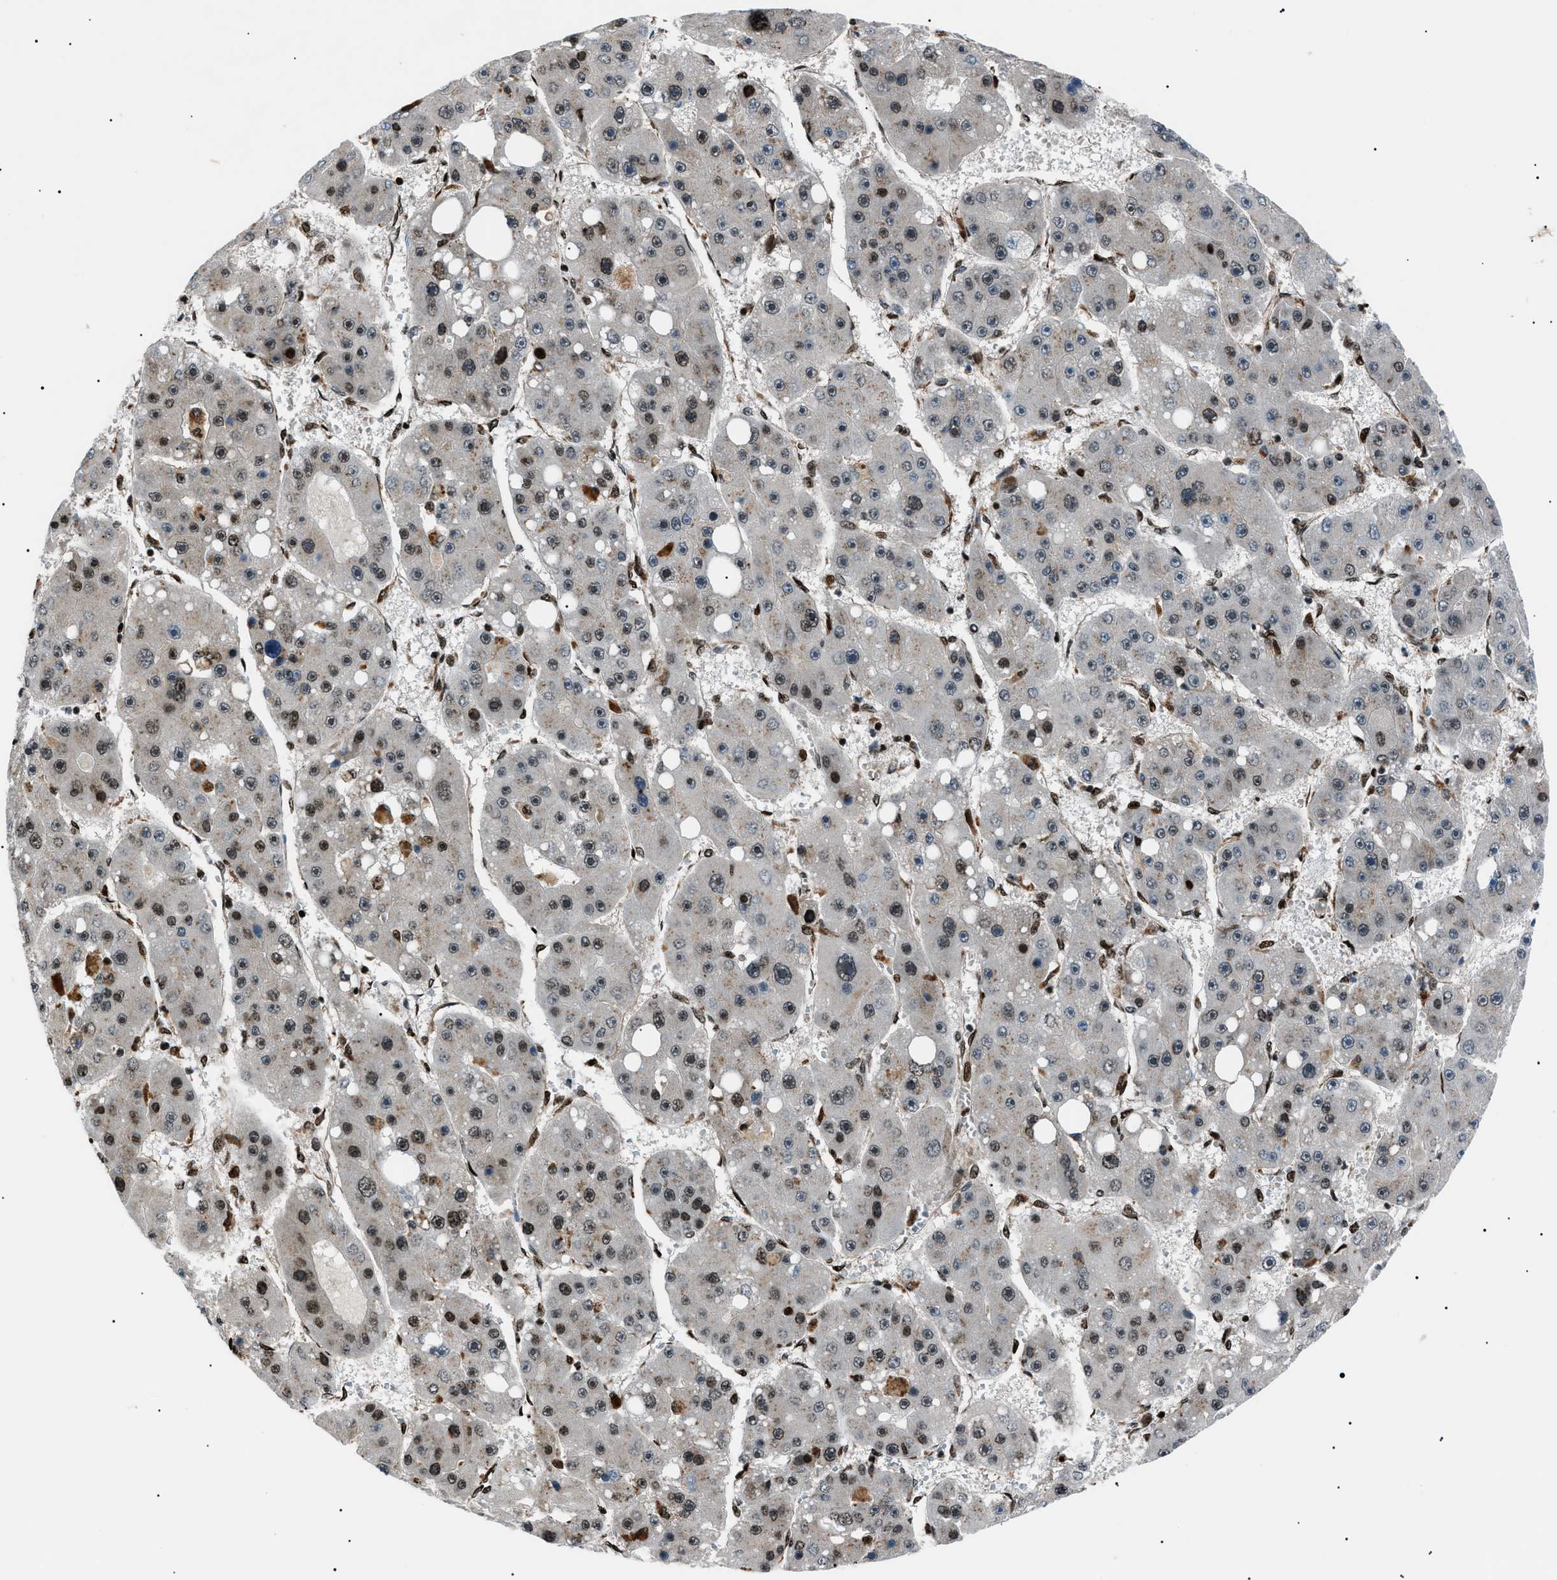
{"staining": {"intensity": "moderate", "quantity": "25%-75%", "location": "nuclear"}, "tissue": "liver cancer", "cell_type": "Tumor cells", "image_type": "cancer", "snomed": [{"axis": "morphology", "description": "Carcinoma, Hepatocellular, NOS"}, {"axis": "topography", "description": "Liver"}], "caption": "Liver cancer stained for a protein (brown) shows moderate nuclear positive positivity in approximately 25%-75% of tumor cells.", "gene": "PRKX", "patient": {"sex": "female", "age": 61}}